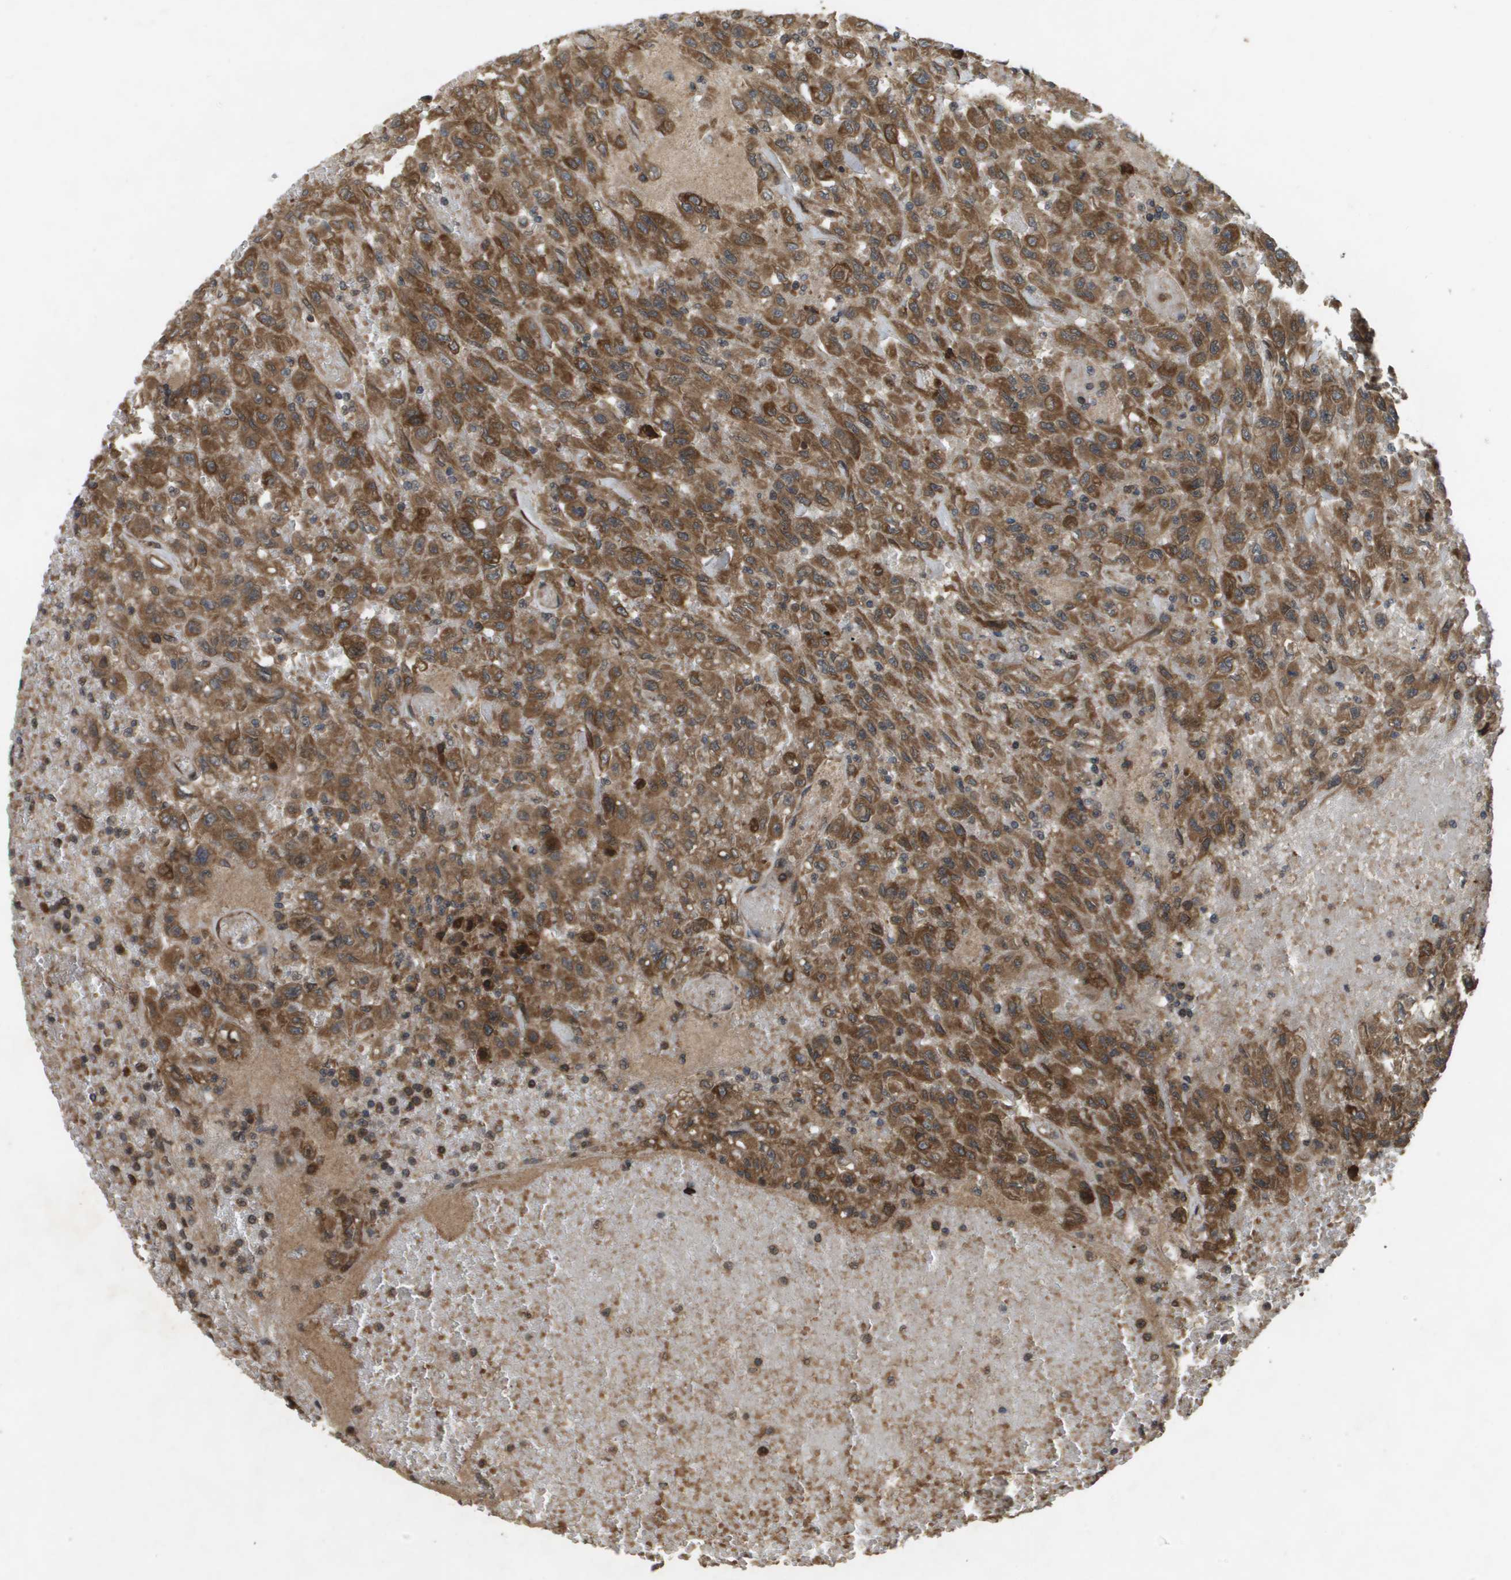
{"staining": {"intensity": "moderate", "quantity": ">75%", "location": "cytoplasmic/membranous"}, "tissue": "urothelial cancer", "cell_type": "Tumor cells", "image_type": "cancer", "snomed": [{"axis": "morphology", "description": "Urothelial carcinoma, High grade"}, {"axis": "topography", "description": "Urinary bladder"}], "caption": "Immunohistochemistry (DAB) staining of high-grade urothelial carcinoma reveals moderate cytoplasmic/membranous protein positivity in about >75% of tumor cells.", "gene": "SPTLC1", "patient": {"sex": "male", "age": 46}}